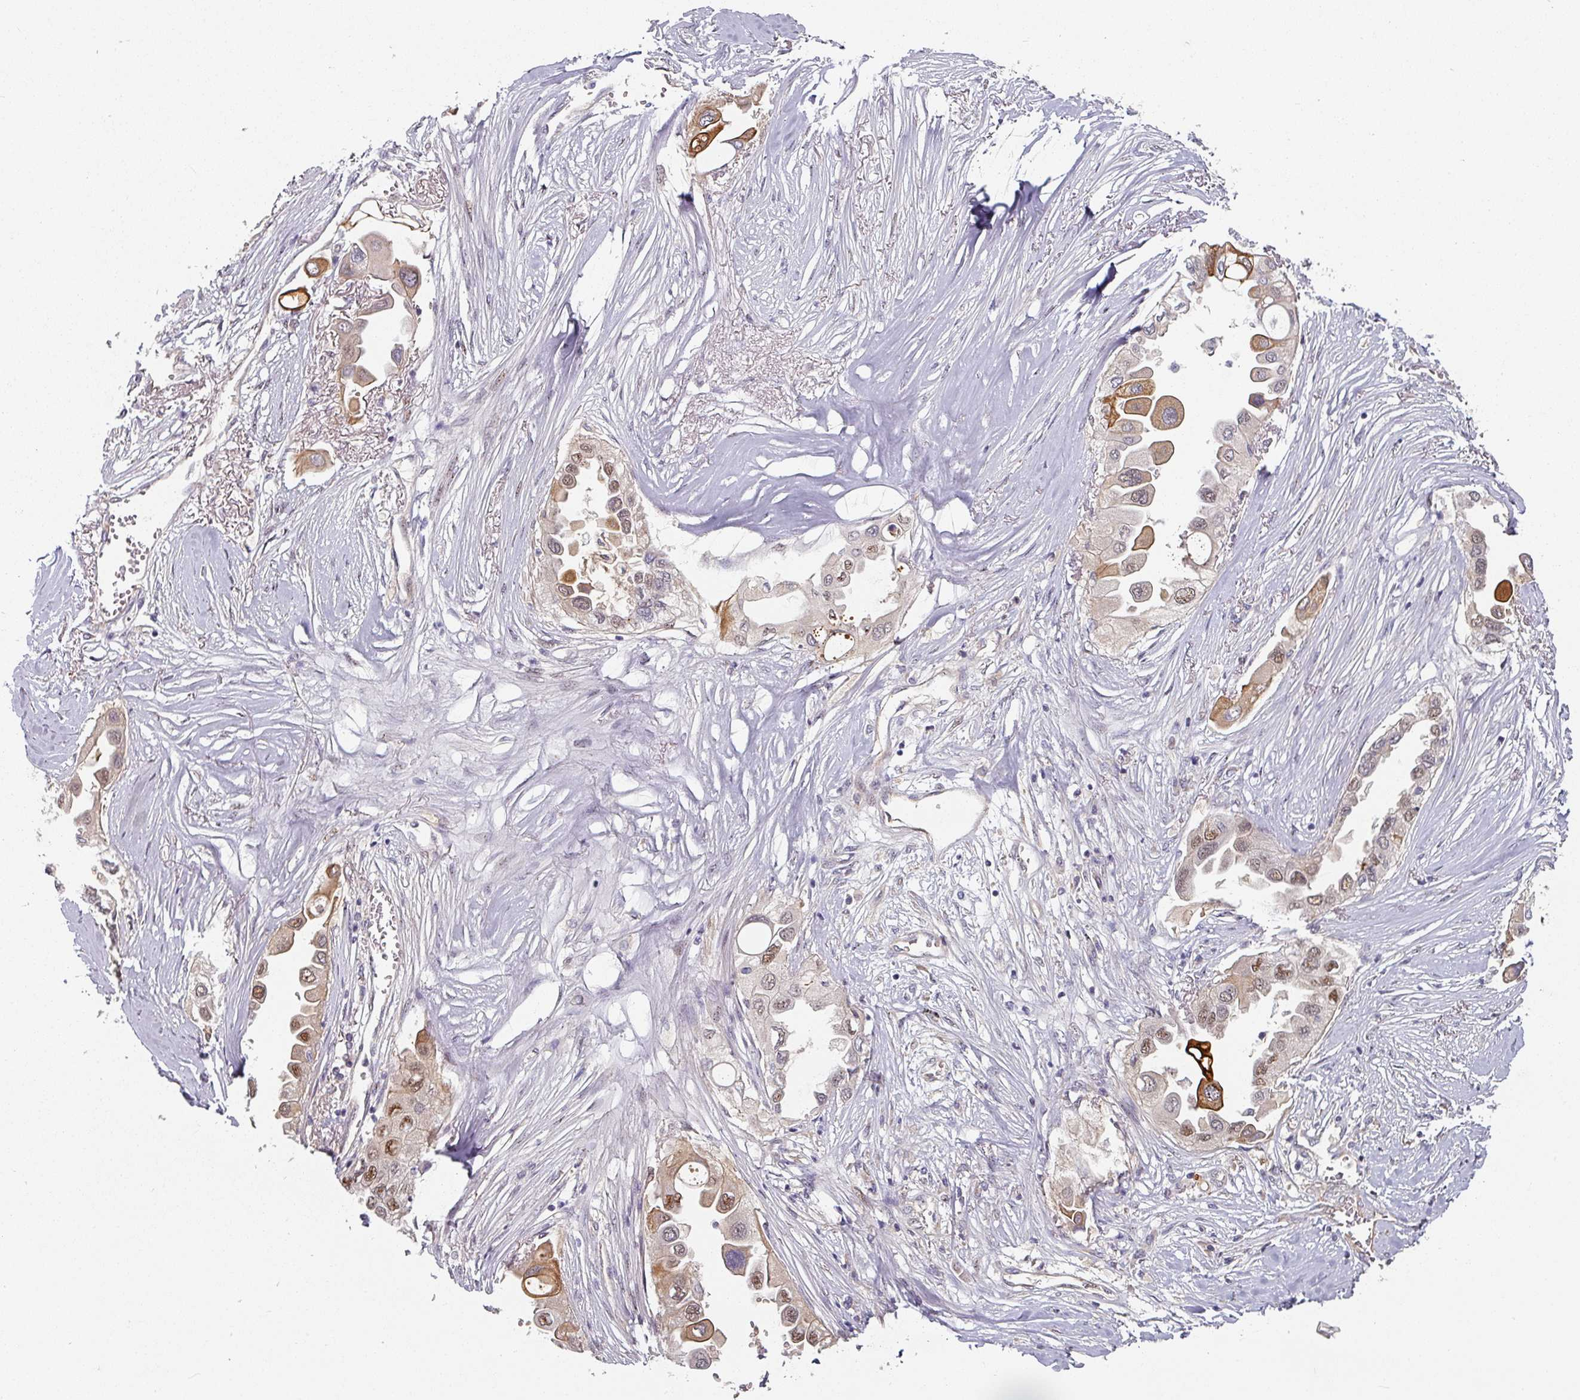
{"staining": {"intensity": "moderate", "quantity": "25%-75%", "location": "cytoplasmic/membranous,nuclear"}, "tissue": "lung cancer", "cell_type": "Tumor cells", "image_type": "cancer", "snomed": [{"axis": "morphology", "description": "Adenocarcinoma, NOS"}, {"axis": "topography", "description": "Lung"}], "caption": "Moderate cytoplasmic/membranous and nuclear protein positivity is appreciated in about 25%-75% of tumor cells in lung adenocarcinoma.", "gene": "CEP78", "patient": {"sex": "female", "age": 76}}